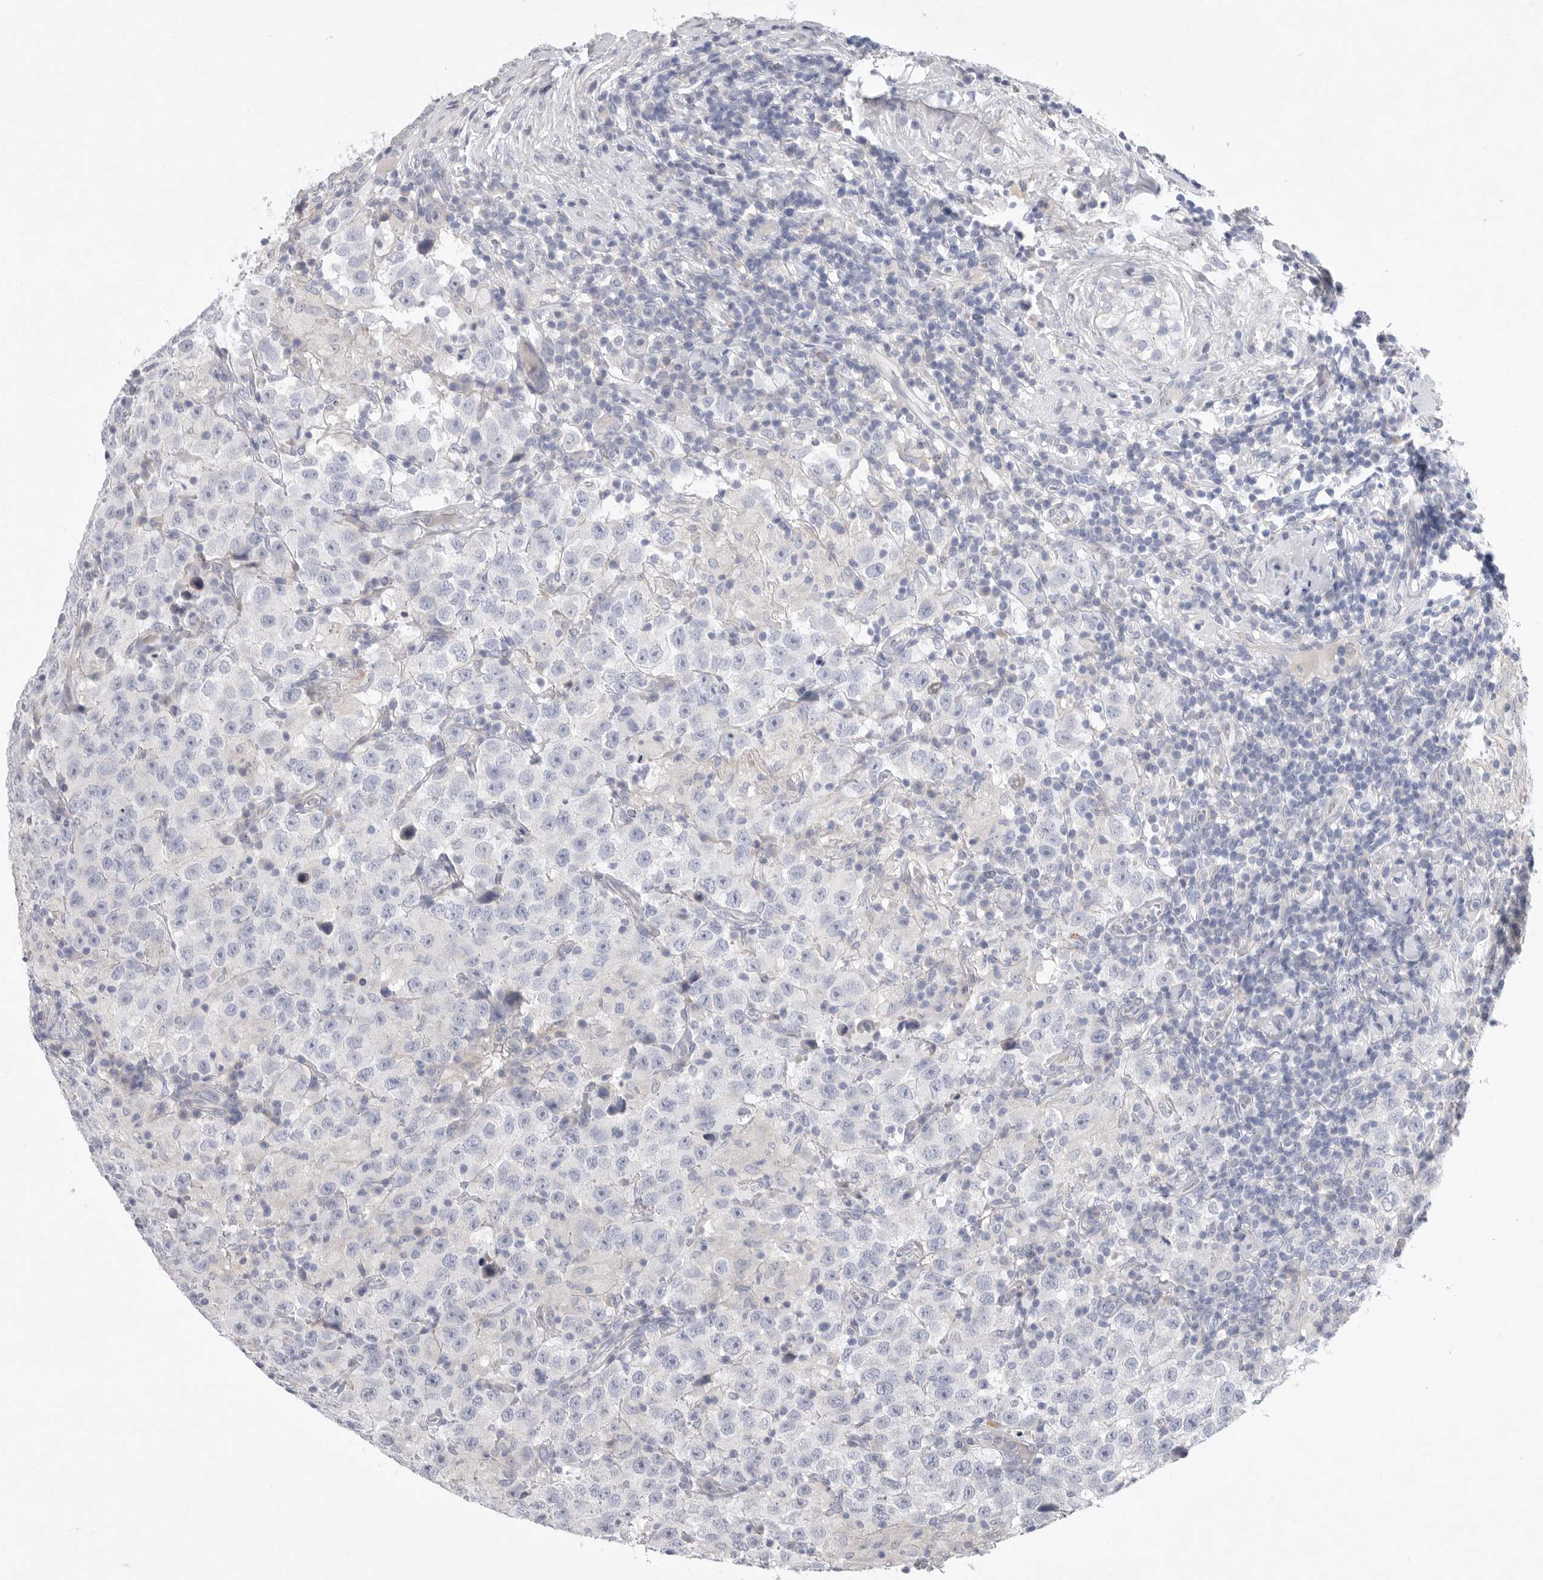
{"staining": {"intensity": "negative", "quantity": "none", "location": "none"}, "tissue": "testis cancer", "cell_type": "Tumor cells", "image_type": "cancer", "snomed": [{"axis": "morphology", "description": "Seminoma, NOS"}, {"axis": "topography", "description": "Testis"}], "caption": "DAB (3,3'-diaminobenzidine) immunohistochemical staining of human testis seminoma reveals no significant positivity in tumor cells.", "gene": "CAMK2B", "patient": {"sex": "male", "age": 41}}